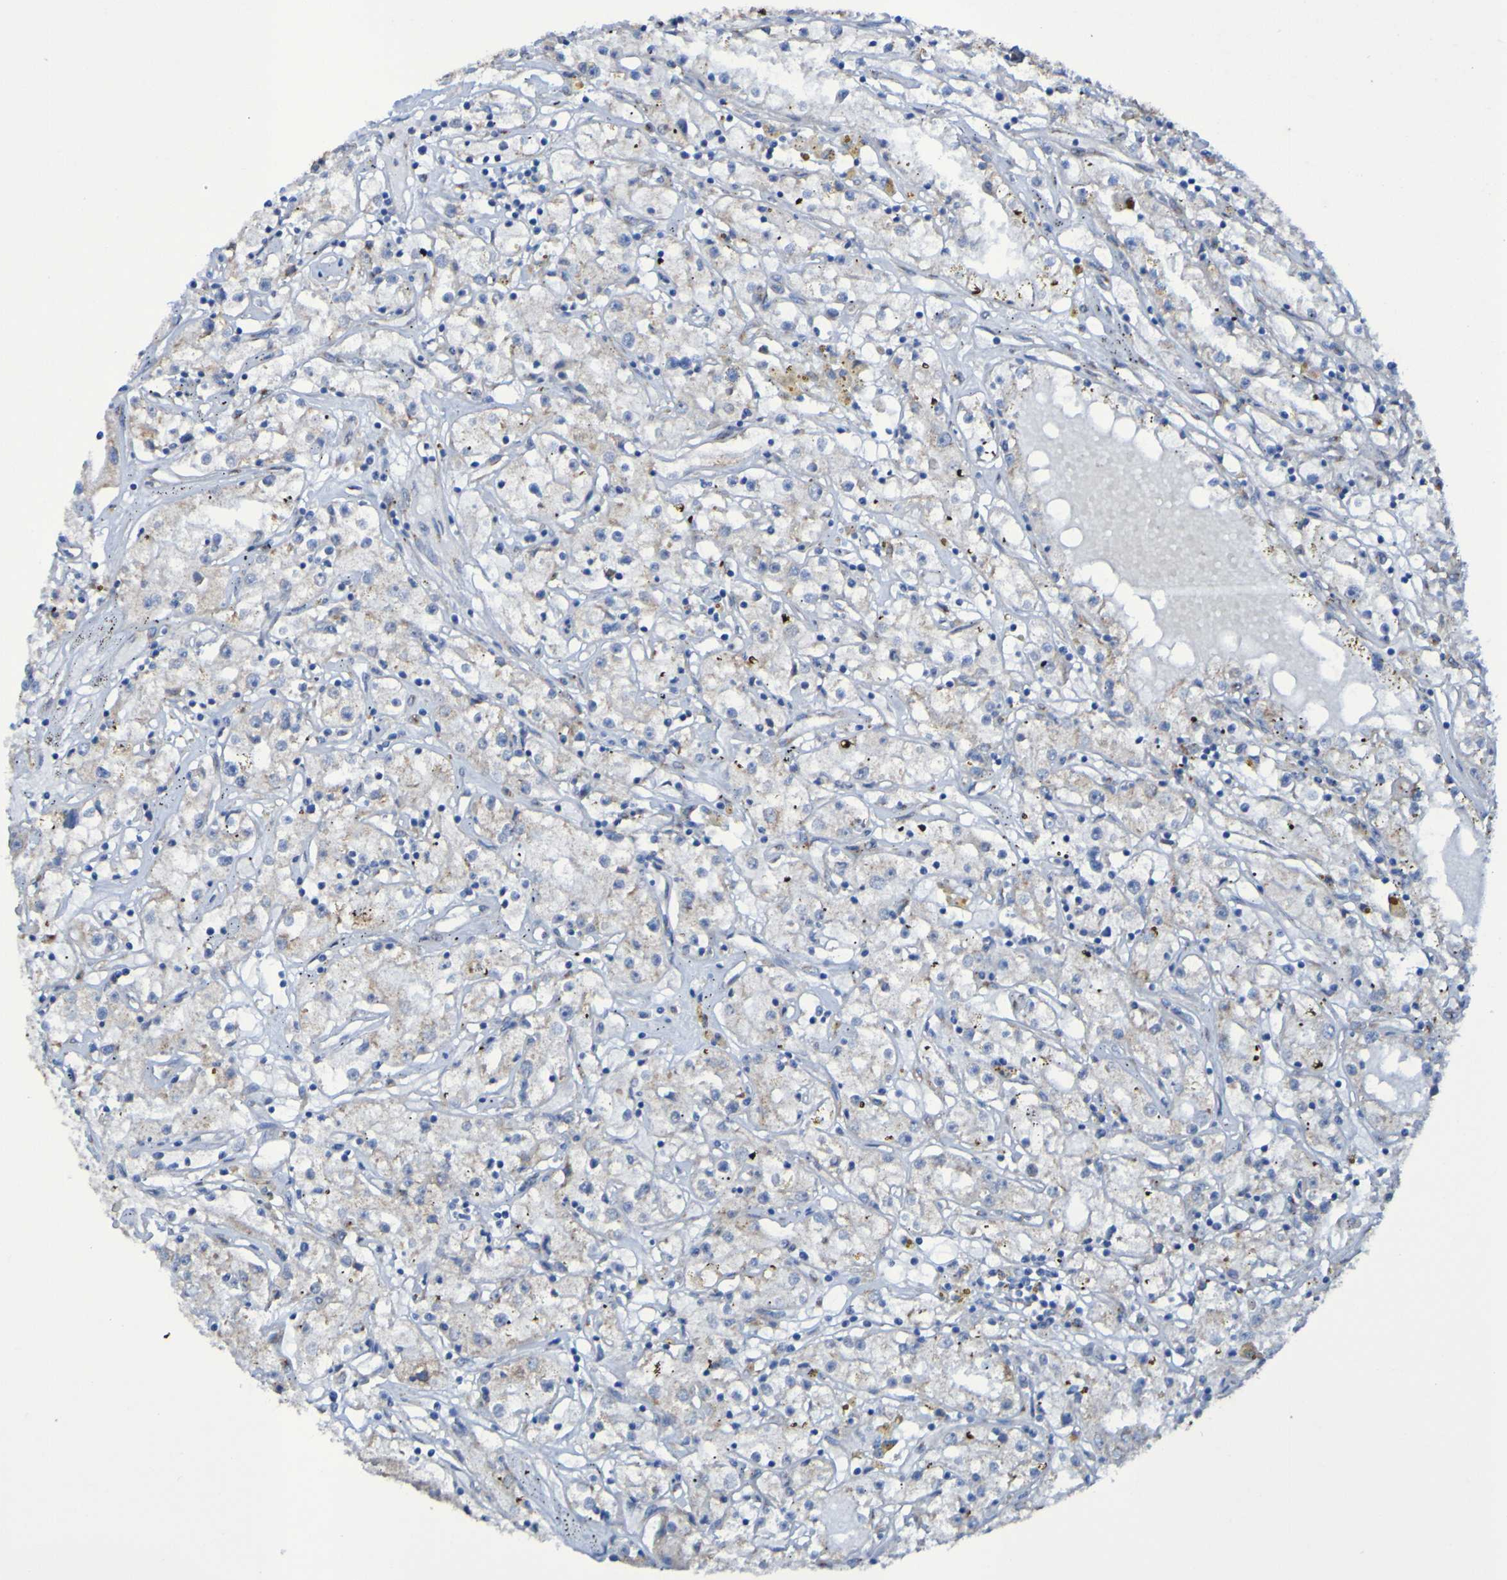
{"staining": {"intensity": "negative", "quantity": "none", "location": "none"}, "tissue": "renal cancer", "cell_type": "Tumor cells", "image_type": "cancer", "snomed": [{"axis": "morphology", "description": "Adenocarcinoma, NOS"}, {"axis": "topography", "description": "Kidney"}], "caption": "The image displays no staining of tumor cells in adenocarcinoma (renal). (DAB IHC, high magnification).", "gene": "FKBP3", "patient": {"sex": "male", "age": 56}}